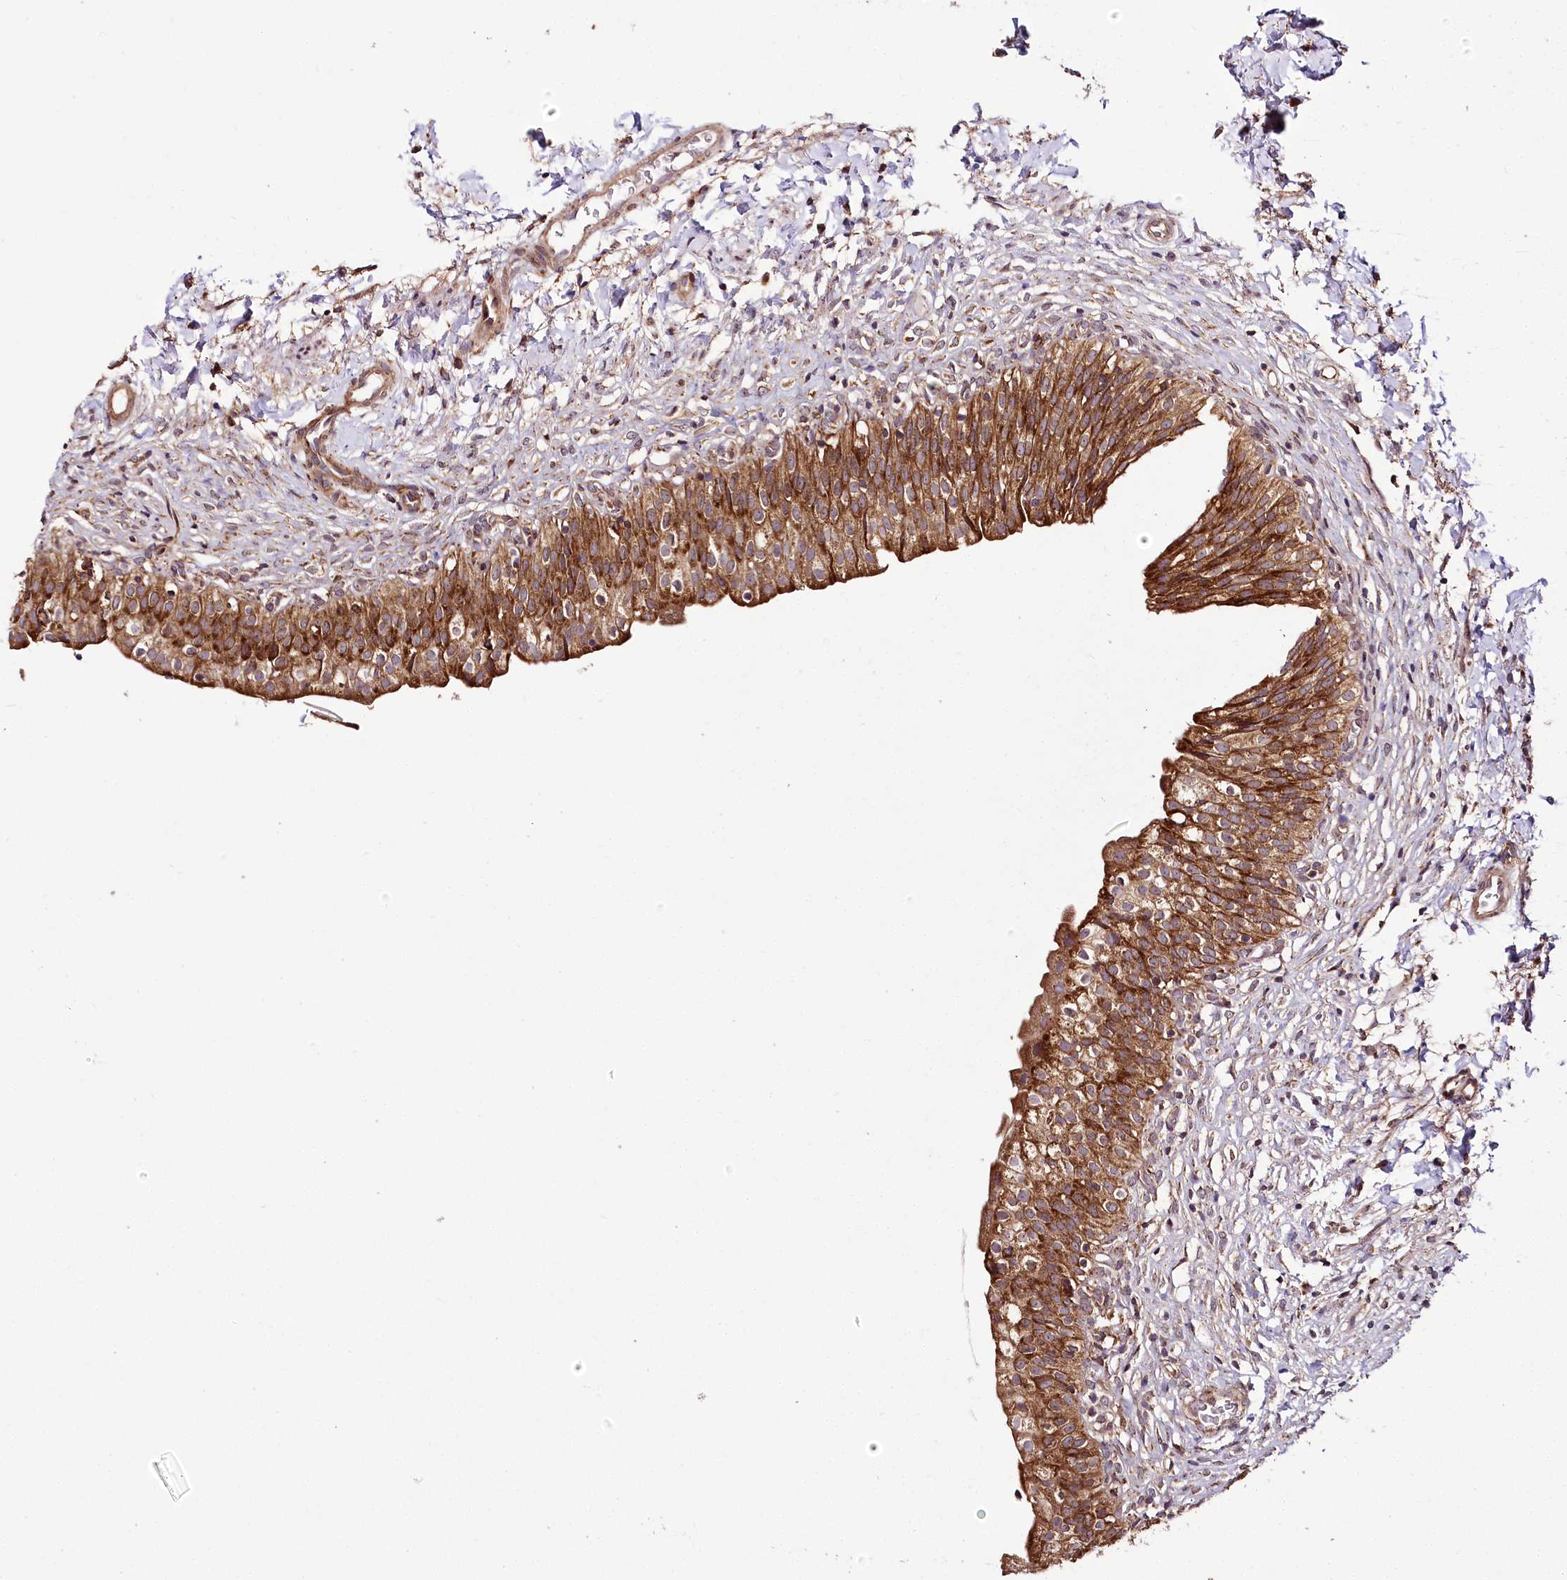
{"staining": {"intensity": "strong", "quantity": ">75%", "location": "cytoplasmic/membranous"}, "tissue": "urinary bladder", "cell_type": "Urothelial cells", "image_type": "normal", "snomed": [{"axis": "morphology", "description": "Normal tissue, NOS"}, {"axis": "topography", "description": "Urinary bladder"}], "caption": "DAB immunohistochemical staining of benign urinary bladder demonstrates strong cytoplasmic/membranous protein expression in approximately >75% of urothelial cells. Immunohistochemistry (ihc) stains the protein in brown and the nuclei are stained blue.", "gene": "RAB7A", "patient": {"sex": "male", "age": 55}}